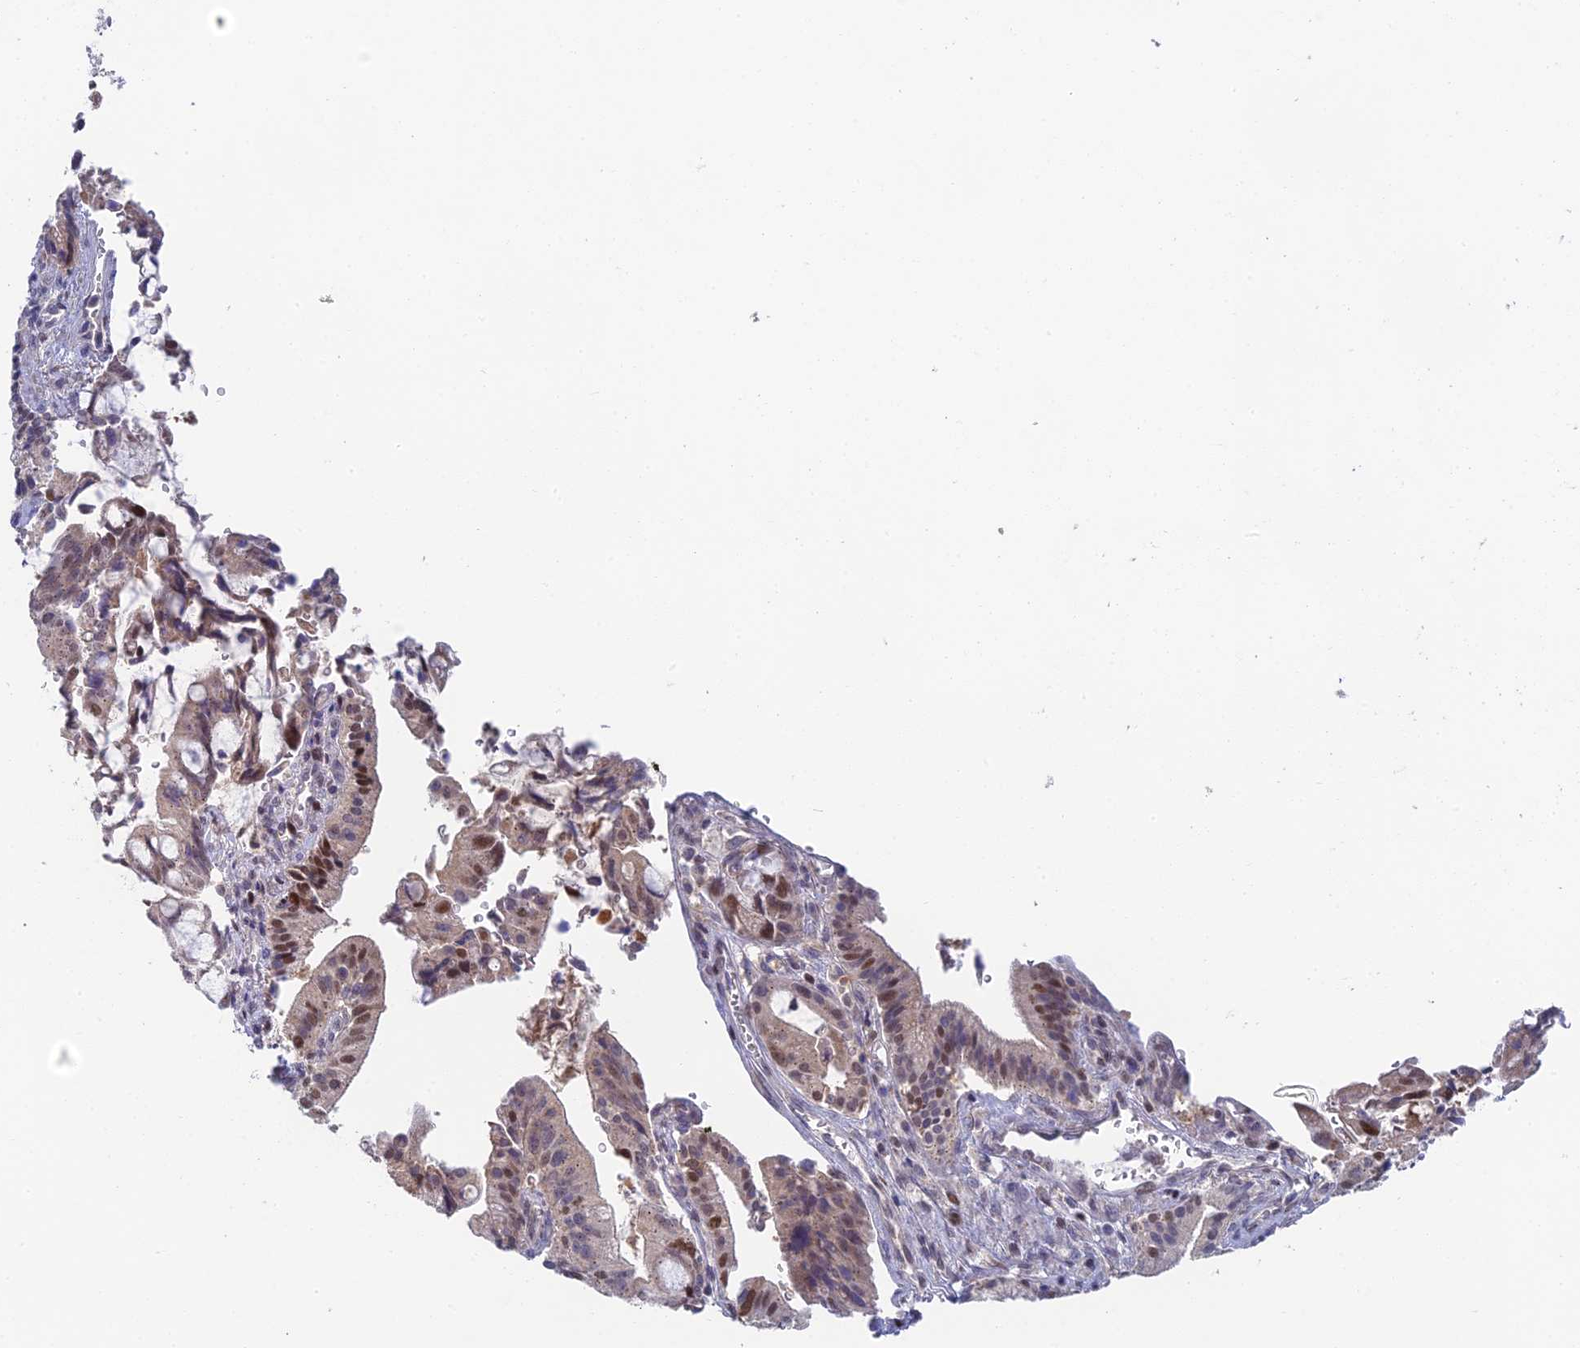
{"staining": {"intensity": "moderate", "quantity": ">75%", "location": "nuclear"}, "tissue": "pancreatic cancer", "cell_type": "Tumor cells", "image_type": "cancer", "snomed": [{"axis": "morphology", "description": "Adenocarcinoma, NOS"}, {"axis": "topography", "description": "Pancreas"}], "caption": "The histopathology image displays a brown stain indicating the presence of a protein in the nuclear of tumor cells in adenocarcinoma (pancreatic). (Brightfield microscopy of DAB IHC at high magnification).", "gene": "MRPL17", "patient": {"sex": "male", "age": 68}}